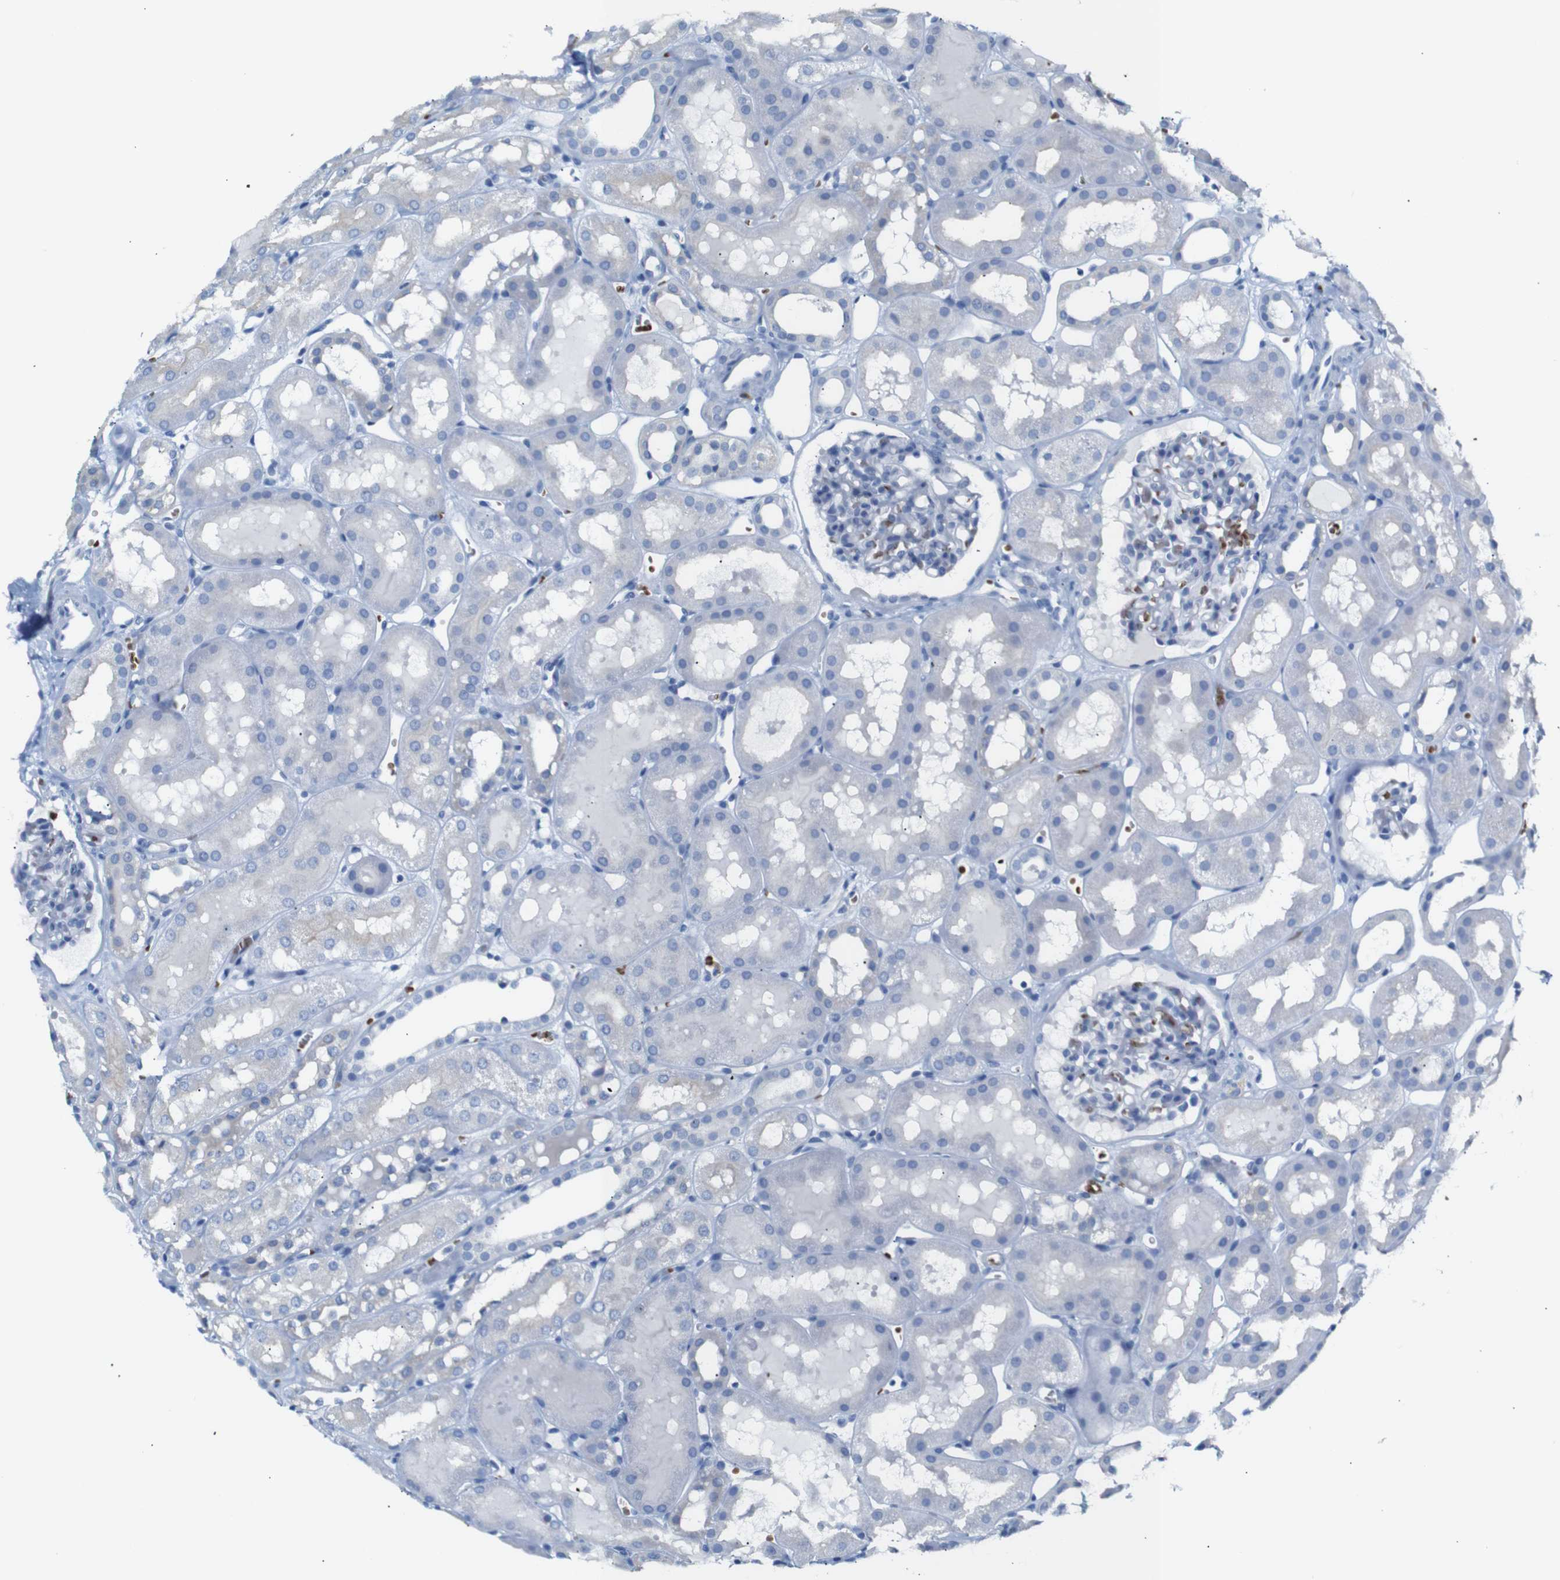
{"staining": {"intensity": "negative", "quantity": "none", "location": "none"}, "tissue": "kidney", "cell_type": "Cells in glomeruli", "image_type": "normal", "snomed": [{"axis": "morphology", "description": "Normal tissue, NOS"}, {"axis": "topography", "description": "Kidney"}, {"axis": "topography", "description": "Urinary bladder"}], "caption": "Kidney stained for a protein using immunohistochemistry (IHC) reveals no positivity cells in glomeruli.", "gene": "ERVMER34", "patient": {"sex": "male", "age": 16}}